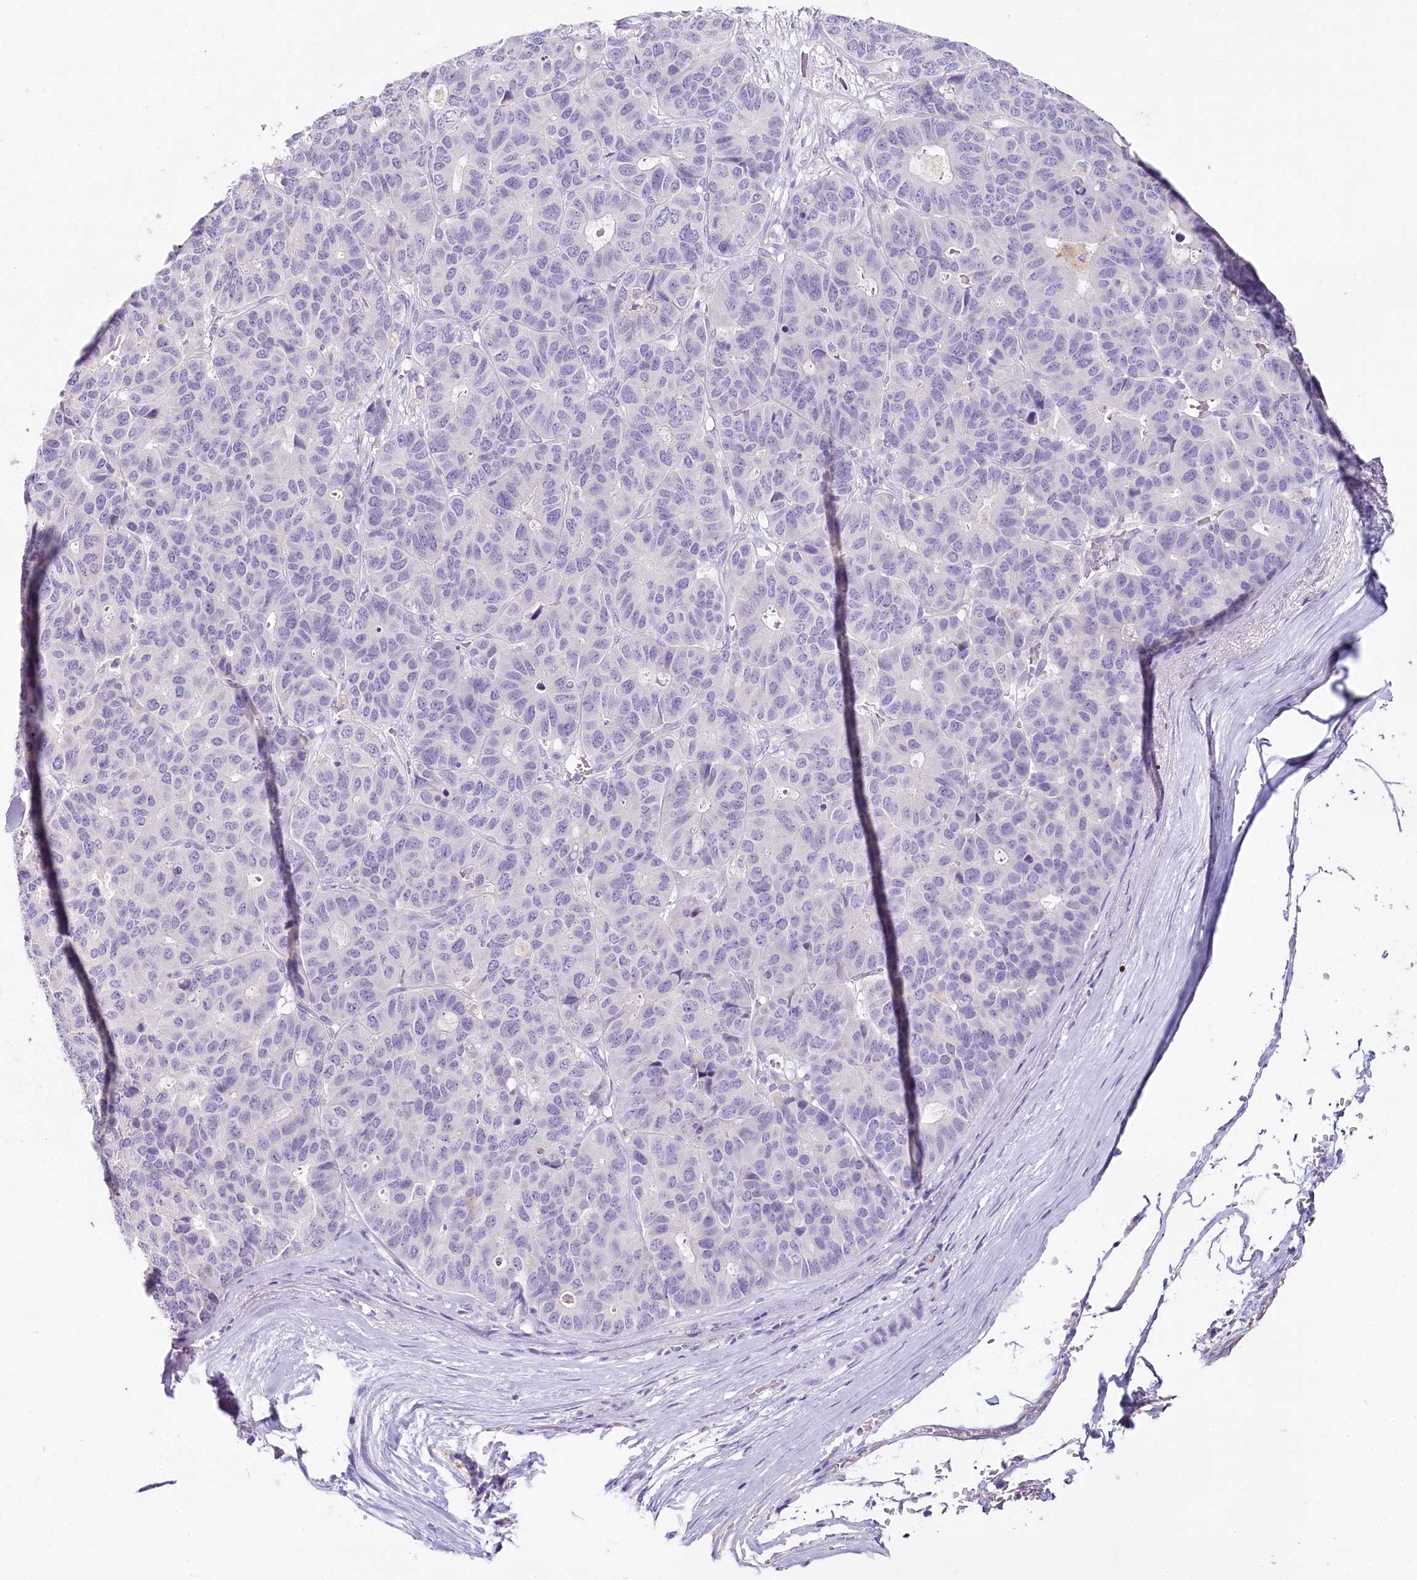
{"staining": {"intensity": "negative", "quantity": "none", "location": "none"}, "tissue": "pancreatic cancer", "cell_type": "Tumor cells", "image_type": "cancer", "snomed": [{"axis": "morphology", "description": "Adenocarcinoma, NOS"}, {"axis": "topography", "description": "Pancreas"}], "caption": "Tumor cells show no significant staining in adenocarcinoma (pancreatic).", "gene": "HPD", "patient": {"sex": "male", "age": 50}}